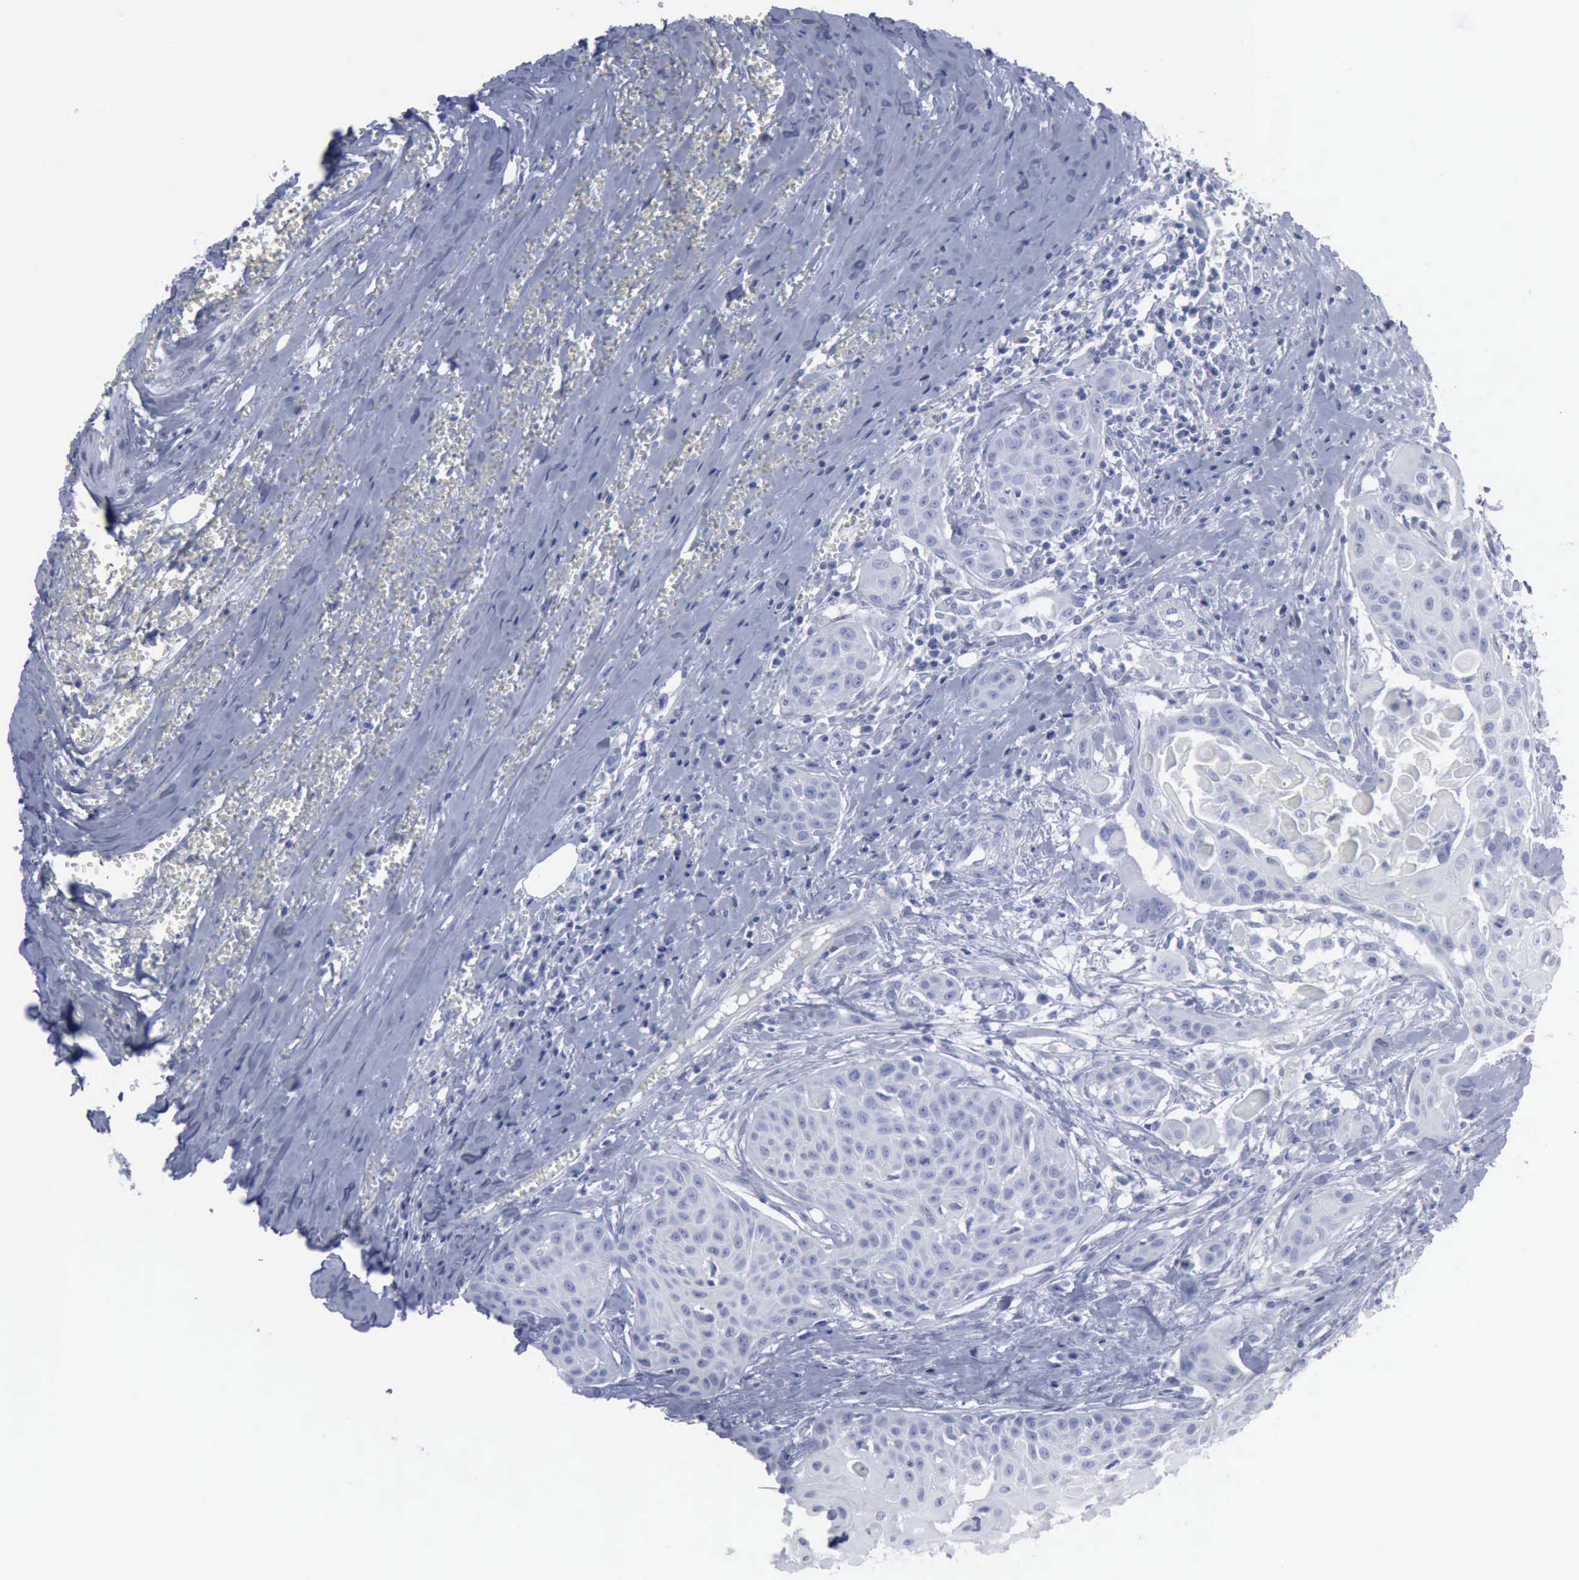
{"staining": {"intensity": "negative", "quantity": "none", "location": "none"}, "tissue": "head and neck cancer", "cell_type": "Tumor cells", "image_type": "cancer", "snomed": [{"axis": "morphology", "description": "Squamous cell carcinoma, NOS"}, {"axis": "morphology", "description": "Squamous cell carcinoma, metastatic, NOS"}, {"axis": "topography", "description": "Lymph node"}, {"axis": "topography", "description": "Salivary gland"}, {"axis": "topography", "description": "Head-Neck"}], "caption": "DAB immunohistochemical staining of human head and neck cancer (squamous cell carcinoma) displays no significant staining in tumor cells.", "gene": "VCAM1", "patient": {"sex": "female", "age": 74}}